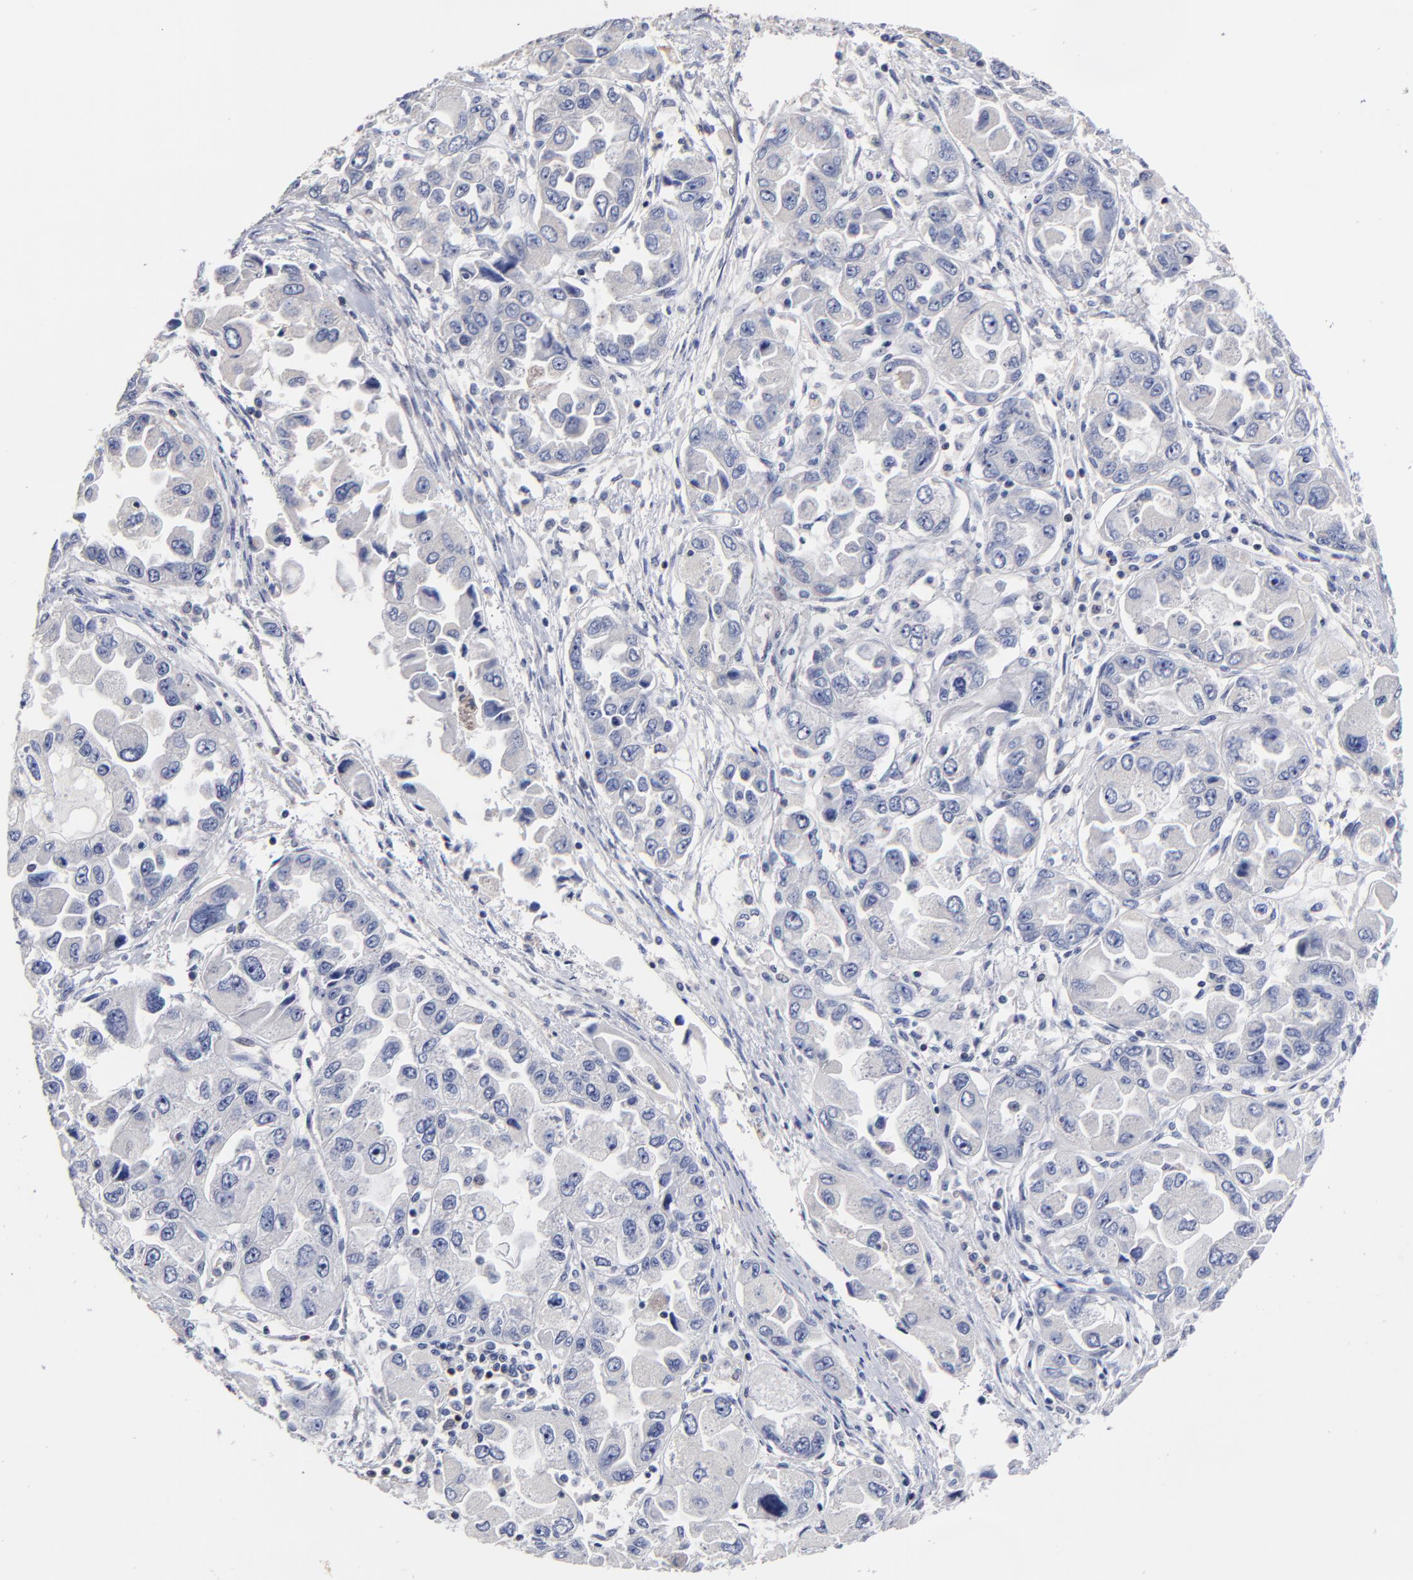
{"staining": {"intensity": "negative", "quantity": "none", "location": "none"}, "tissue": "ovarian cancer", "cell_type": "Tumor cells", "image_type": "cancer", "snomed": [{"axis": "morphology", "description": "Cystadenocarcinoma, serous, NOS"}, {"axis": "topography", "description": "Ovary"}], "caption": "Immunohistochemical staining of human ovarian serous cystadenocarcinoma demonstrates no significant staining in tumor cells.", "gene": "TRAT1", "patient": {"sex": "female", "age": 84}}